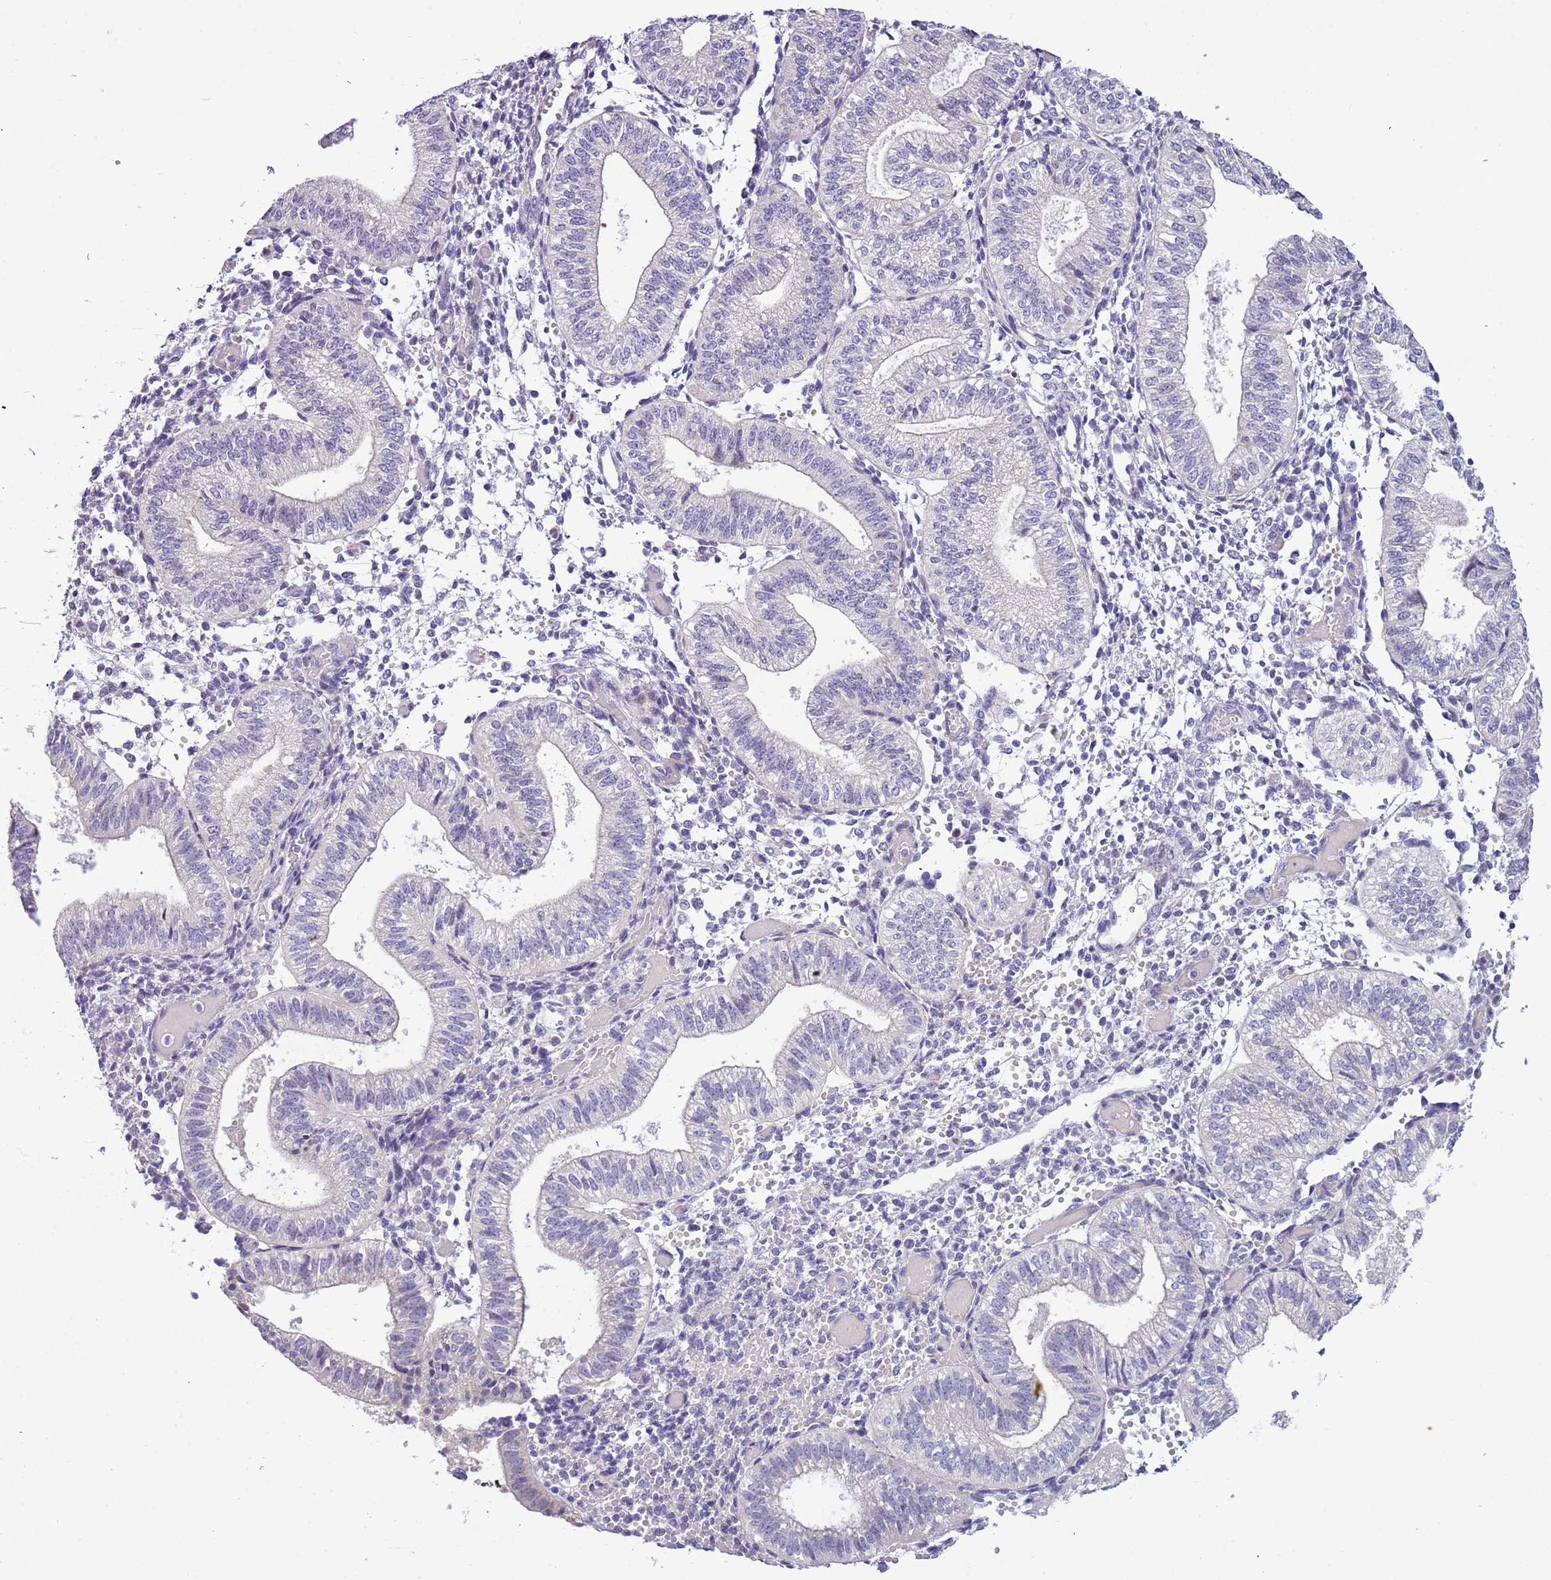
{"staining": {"intensity": "negative", "quantity": "none", "location": "none"}, "tissue": "endometrium", "cell_type": "Cells in endometrial stroma", "image_type": "normal", "snomed": [{"axis": "morphology", "description": "Normal tissue, NOS"}, {"axis": "topography", "description": "Endometrium"}], "caption": "A photomicrograph of human endometrium is negative for staining in cells in endometrial stroma.", "gene": "PLEKHH1", "patient": {"sex": "female", "age": 34}}